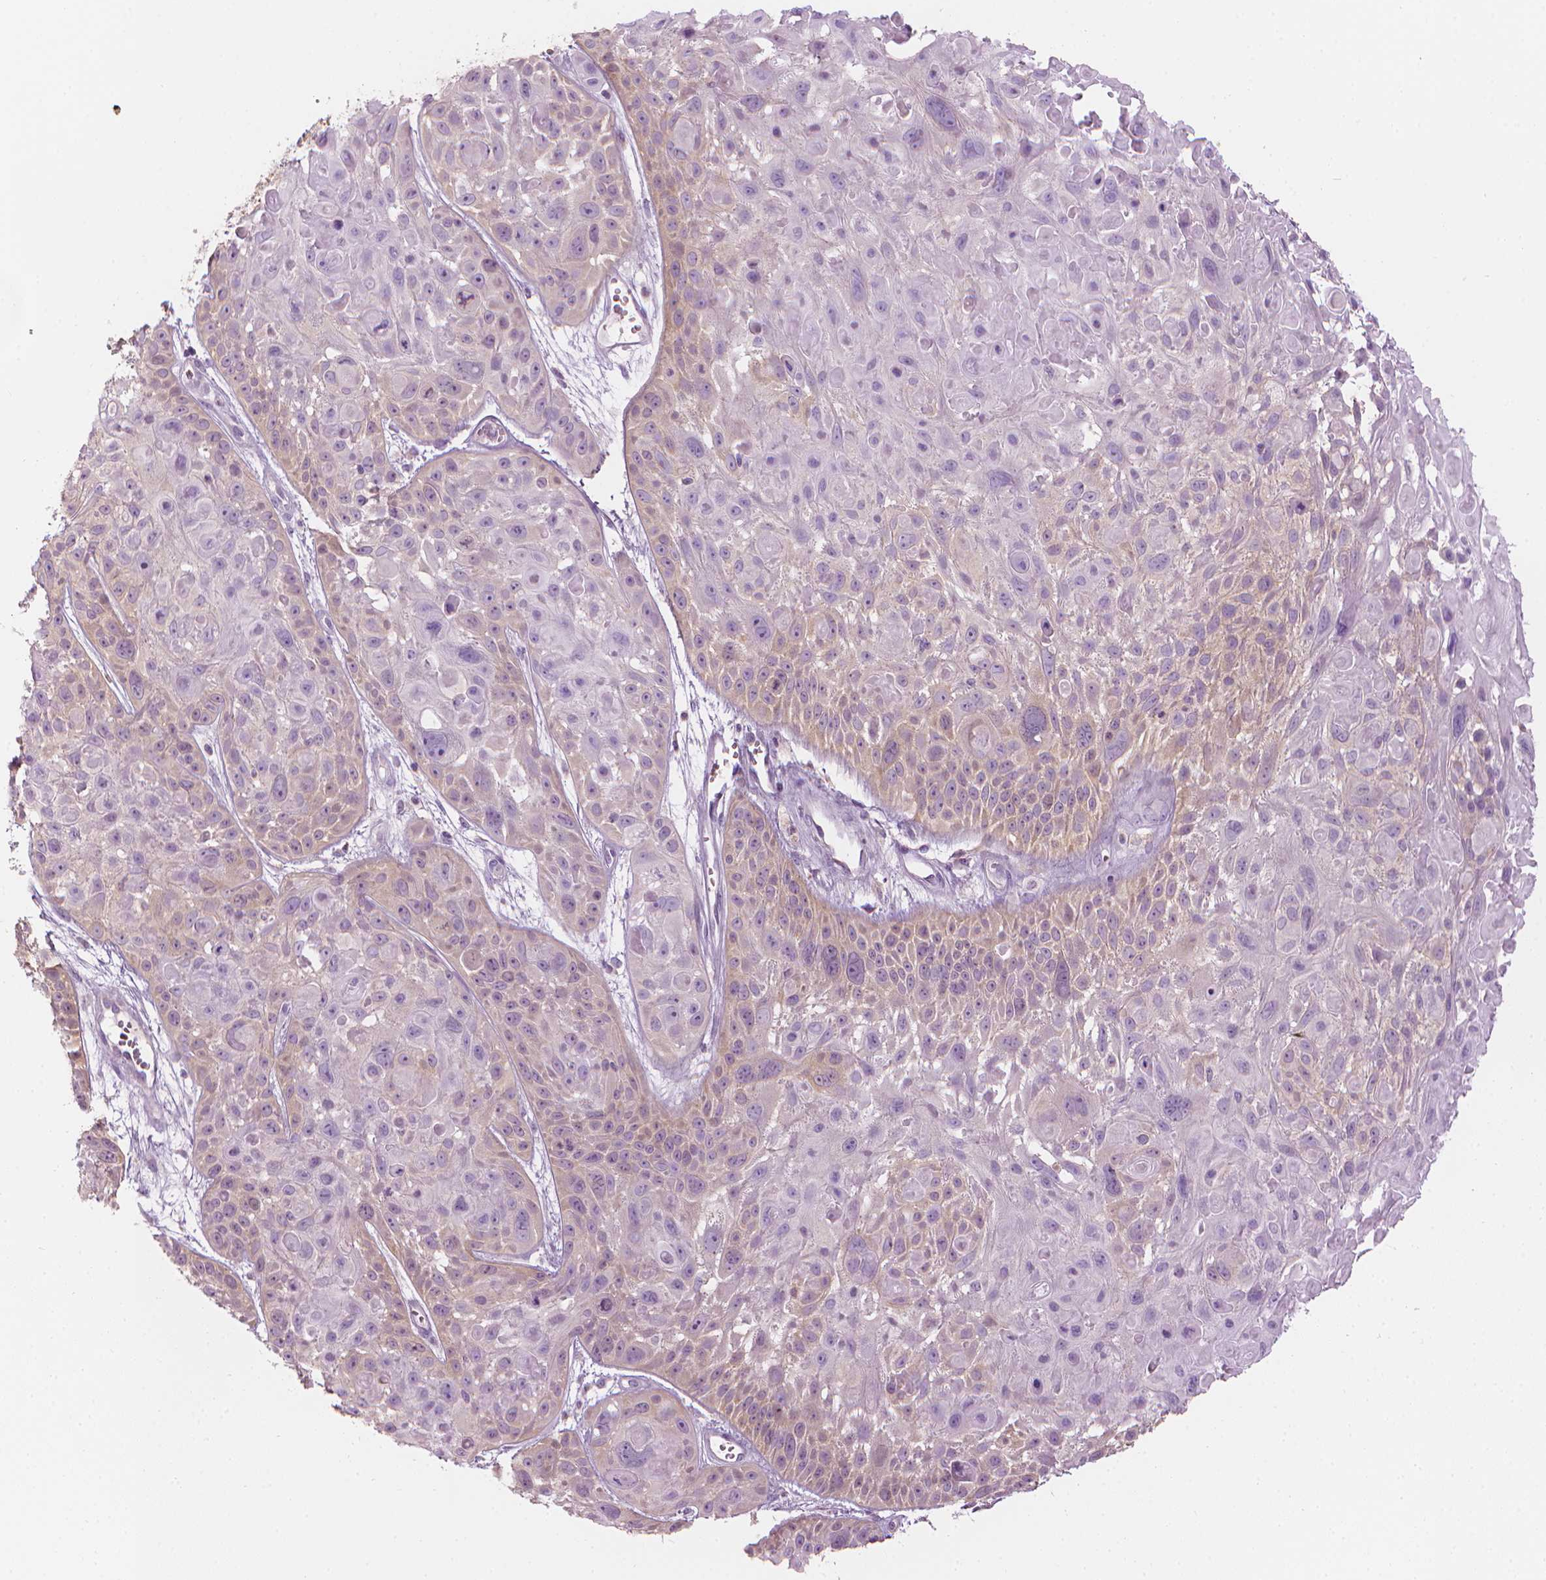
{"staining": {"intensity": "weak", "quantity": "<25%", "location": "cytoplasmic/membranous"}, "tissue": "skin cancer", "cell_type": "Tumor cells", "image_type": "cancer", "snomed": [{"axis": "morphology", "description": "Squamous cell carcinoma, NOS"}, {"axis": "topography", "description": "Skin"}, {"axis": "topography", "description": "Anal"}], "caption": "Immunohistochemistry (IHC) of human squamous cell carcinoma (skin) displays no expression in tumor cells.", "gene": "SHMT1", "patient": {"sex": "female", "age": 75}}